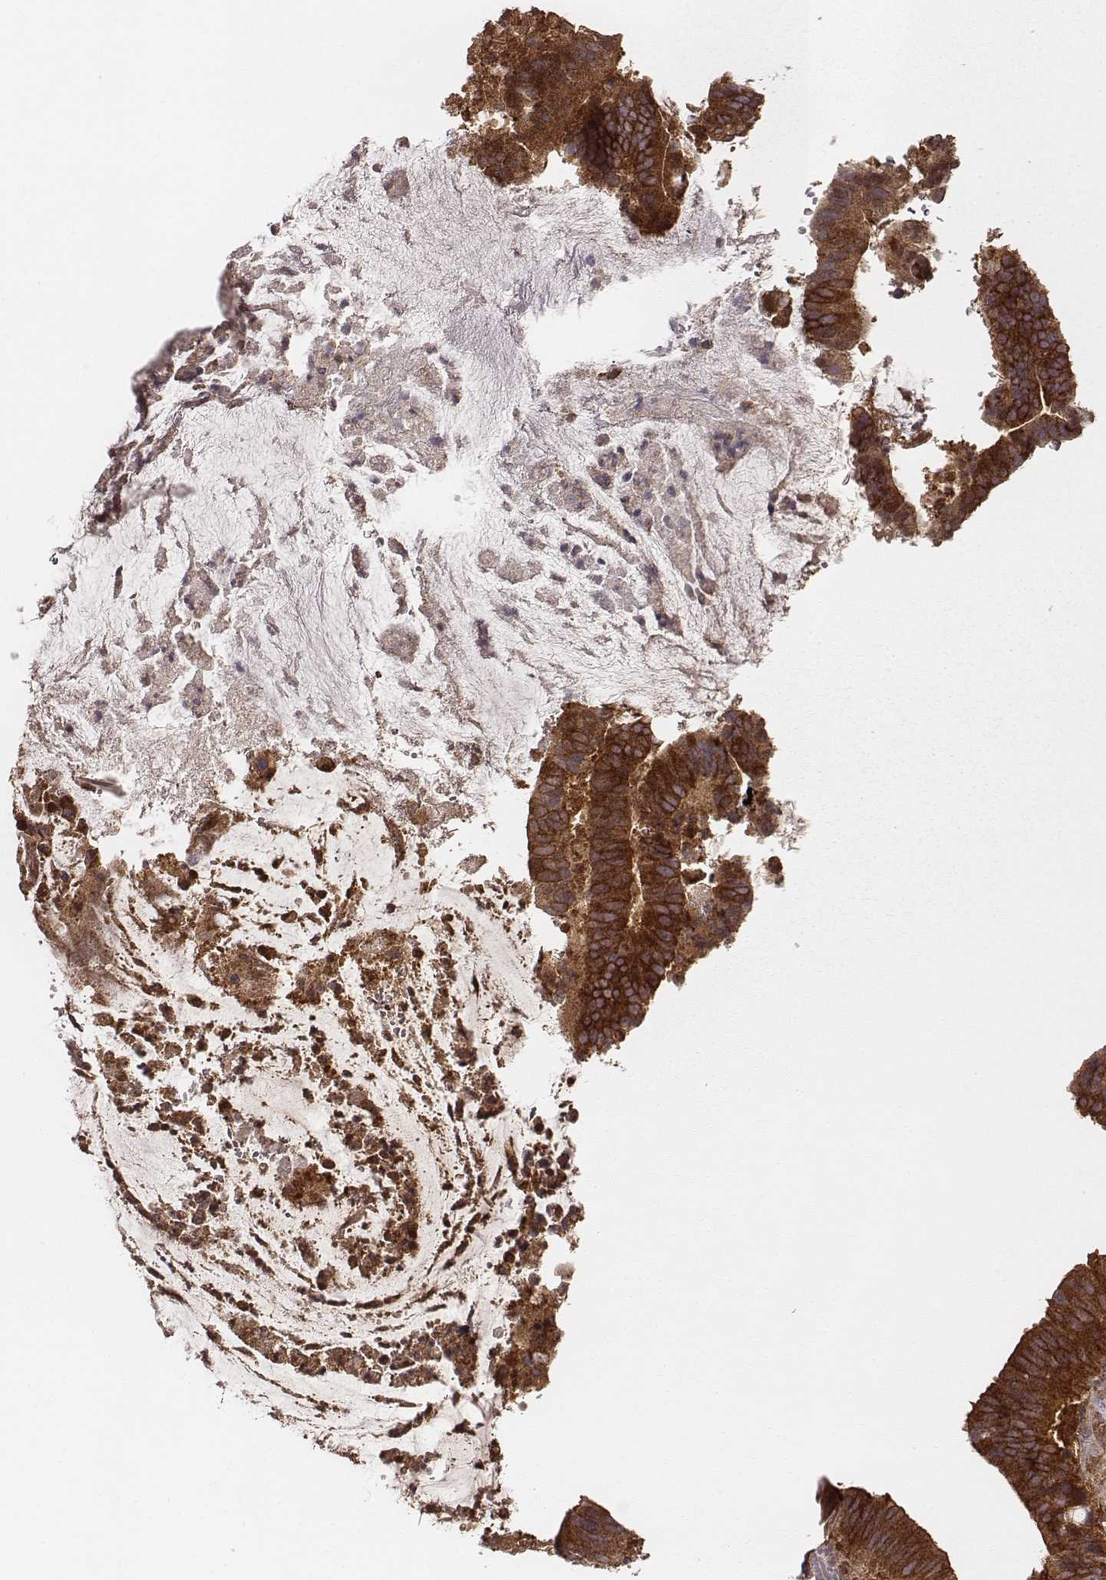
{"staining": {"intensity": "strong", "quantity": ">75%", "location": "cytoplasmic/membranous"}, "tissue": "colorectal cancer", "cell_type": "Tumor cells", "image_type": "cancer", "snomed": [{"axis": "morphology", "description": "Adenocarcinoma, NOS"}, {"axis": "topography", "description": "Colon"}], "caption": "Immunohistochemical staining of colorectal adenocarcinoma shows strong cytoplasmic/membranous protein staining in about >75% of tumor cells. Using DAB (brown) and hematoxylin (blue) stains, captured at high magnification using brightfield microscopy.", "gene": "VPS26A", "patient": {"sex": "female", "age": 43}}